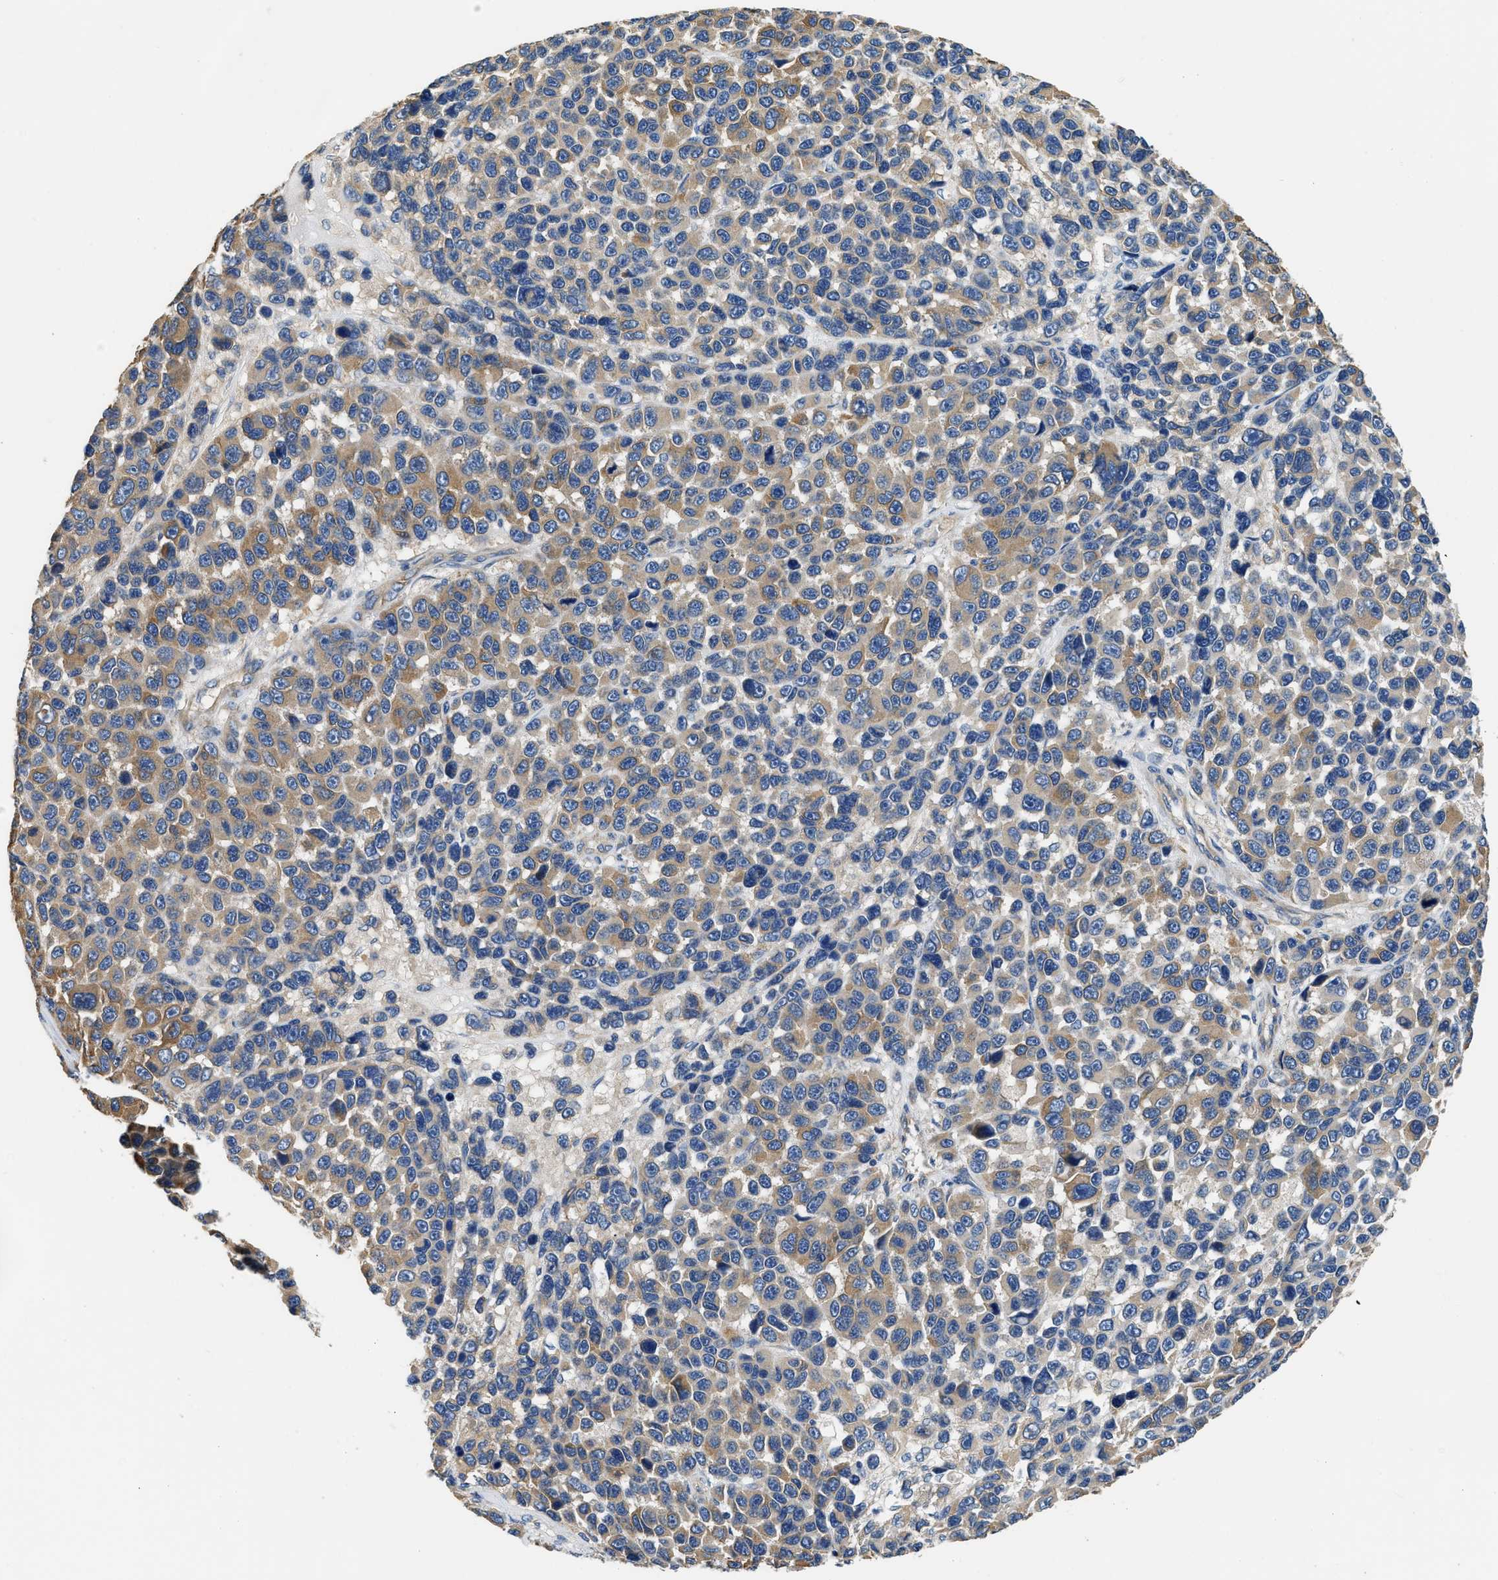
{"staining": {"intensity": "moderate", "quantity": ">75%", "location": "cytoplasmic/membranous"}, "tissue": "melanoma", "cell_type": "Tumor cells", "image_type": "cancer", "snomed": [{"axis": "morphology", "description": "Malignant melanoma, NOS"}, {"axis": "topography", "description": "Skin"}], "caption": "Approximately >75% of tumor cells in malignant melanoma display moderate cytoplasmic/membranous protein staining as visualized by brown immunohistochemical staining.", "gene": "CSDE1", "patient": {"sex": "male", "age": 53}}